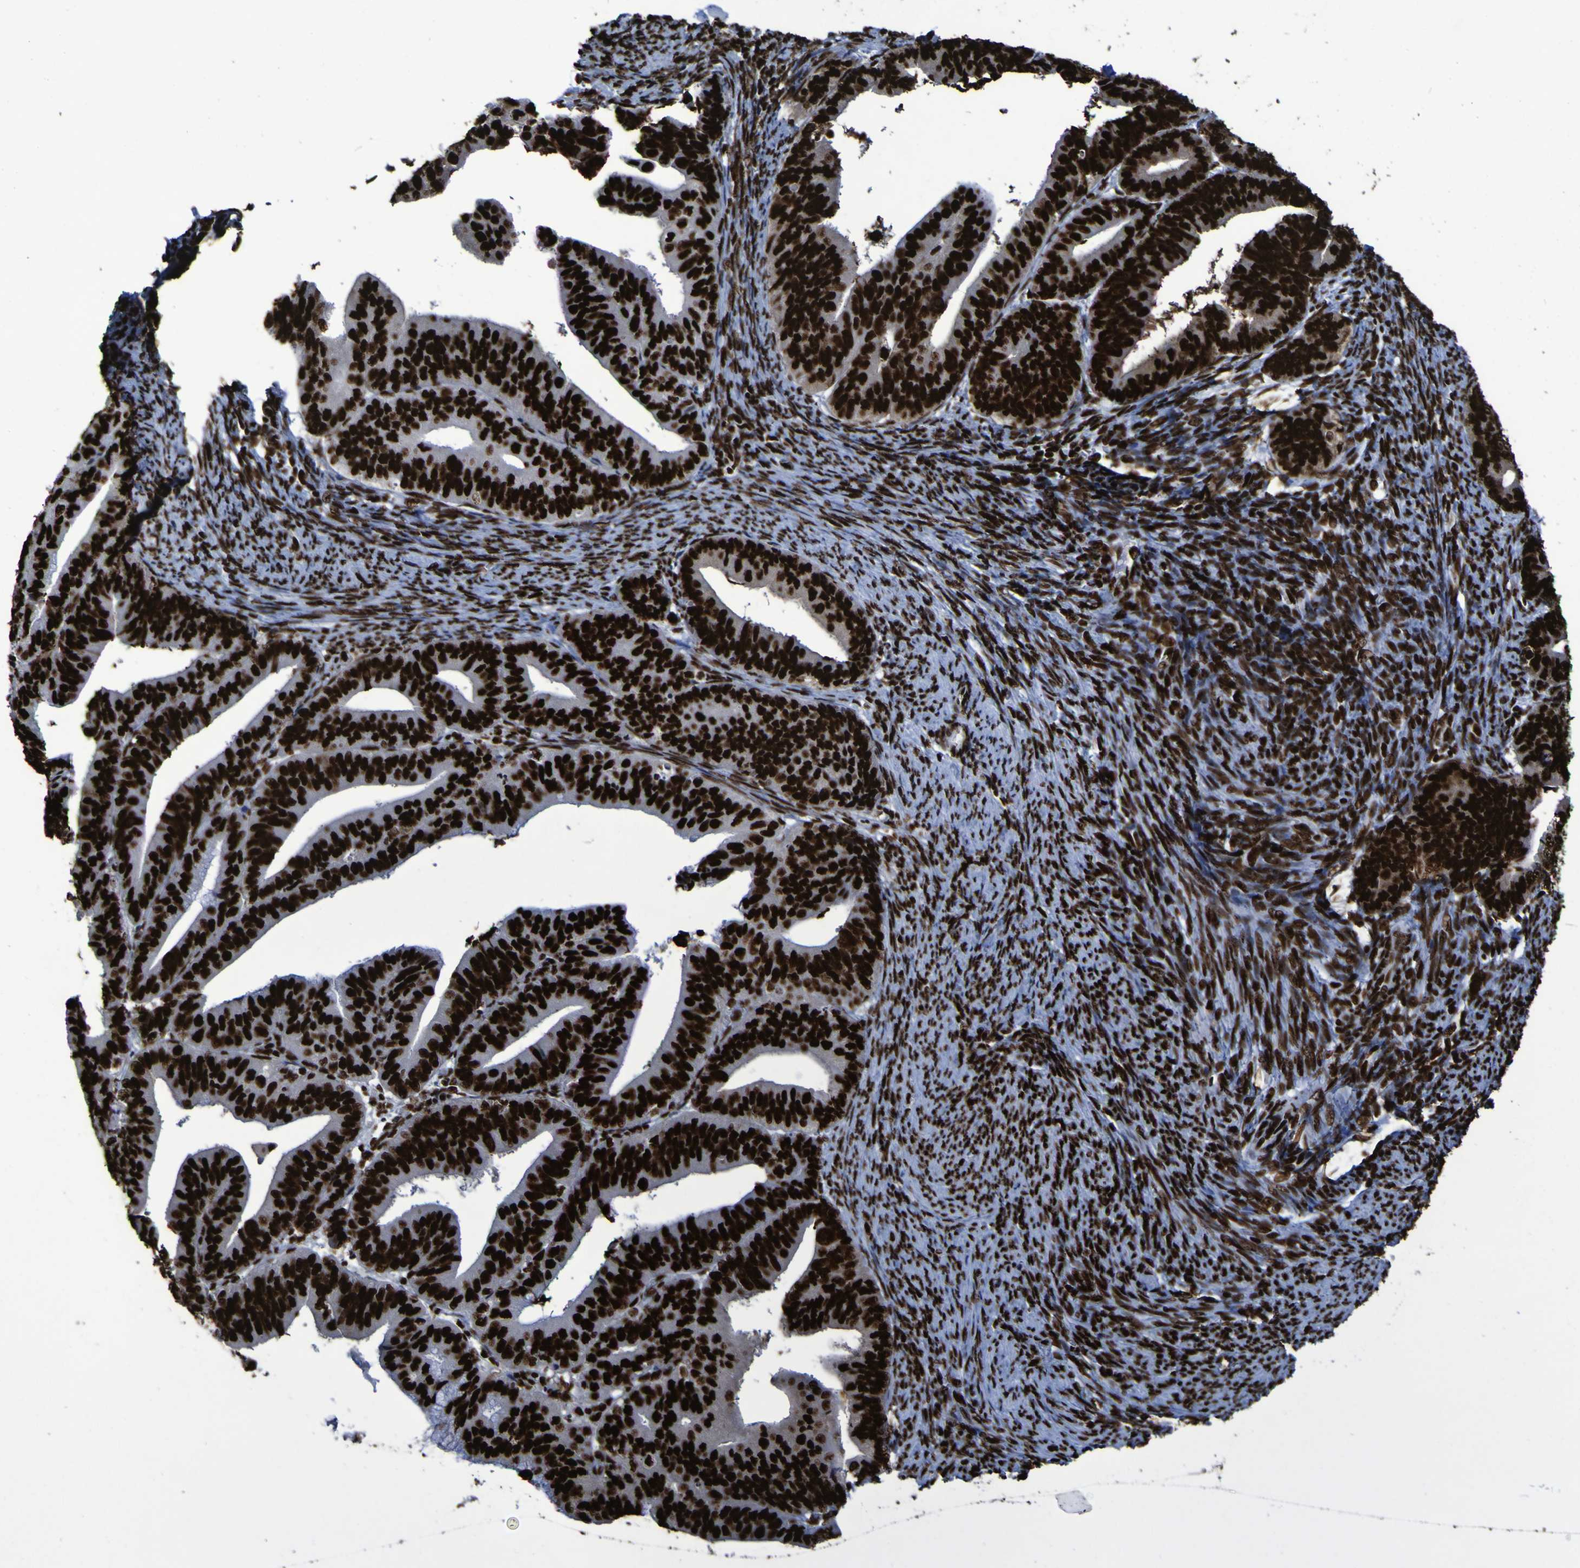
{"staining": {"intensity": "strong", "quantity": ">75%", "location": "nuclear"}, "tissue": "endometrial cancer", "cell_type": "Tumor cells", "image_type": "cancer", "snomed": [{"axis": "morphology", "description": "Adenocarcinoma, NOS"}, {"axis": "topography", "description": "Endometrium"}], "caption": "The micrograph demonstrates staining of adenocarcinoma (endometrial), revealing strong nuclear protein expression (brown color) within tumor cells.", "gene": "NPM1", "patient": {"sex": "female", "age": 63}}